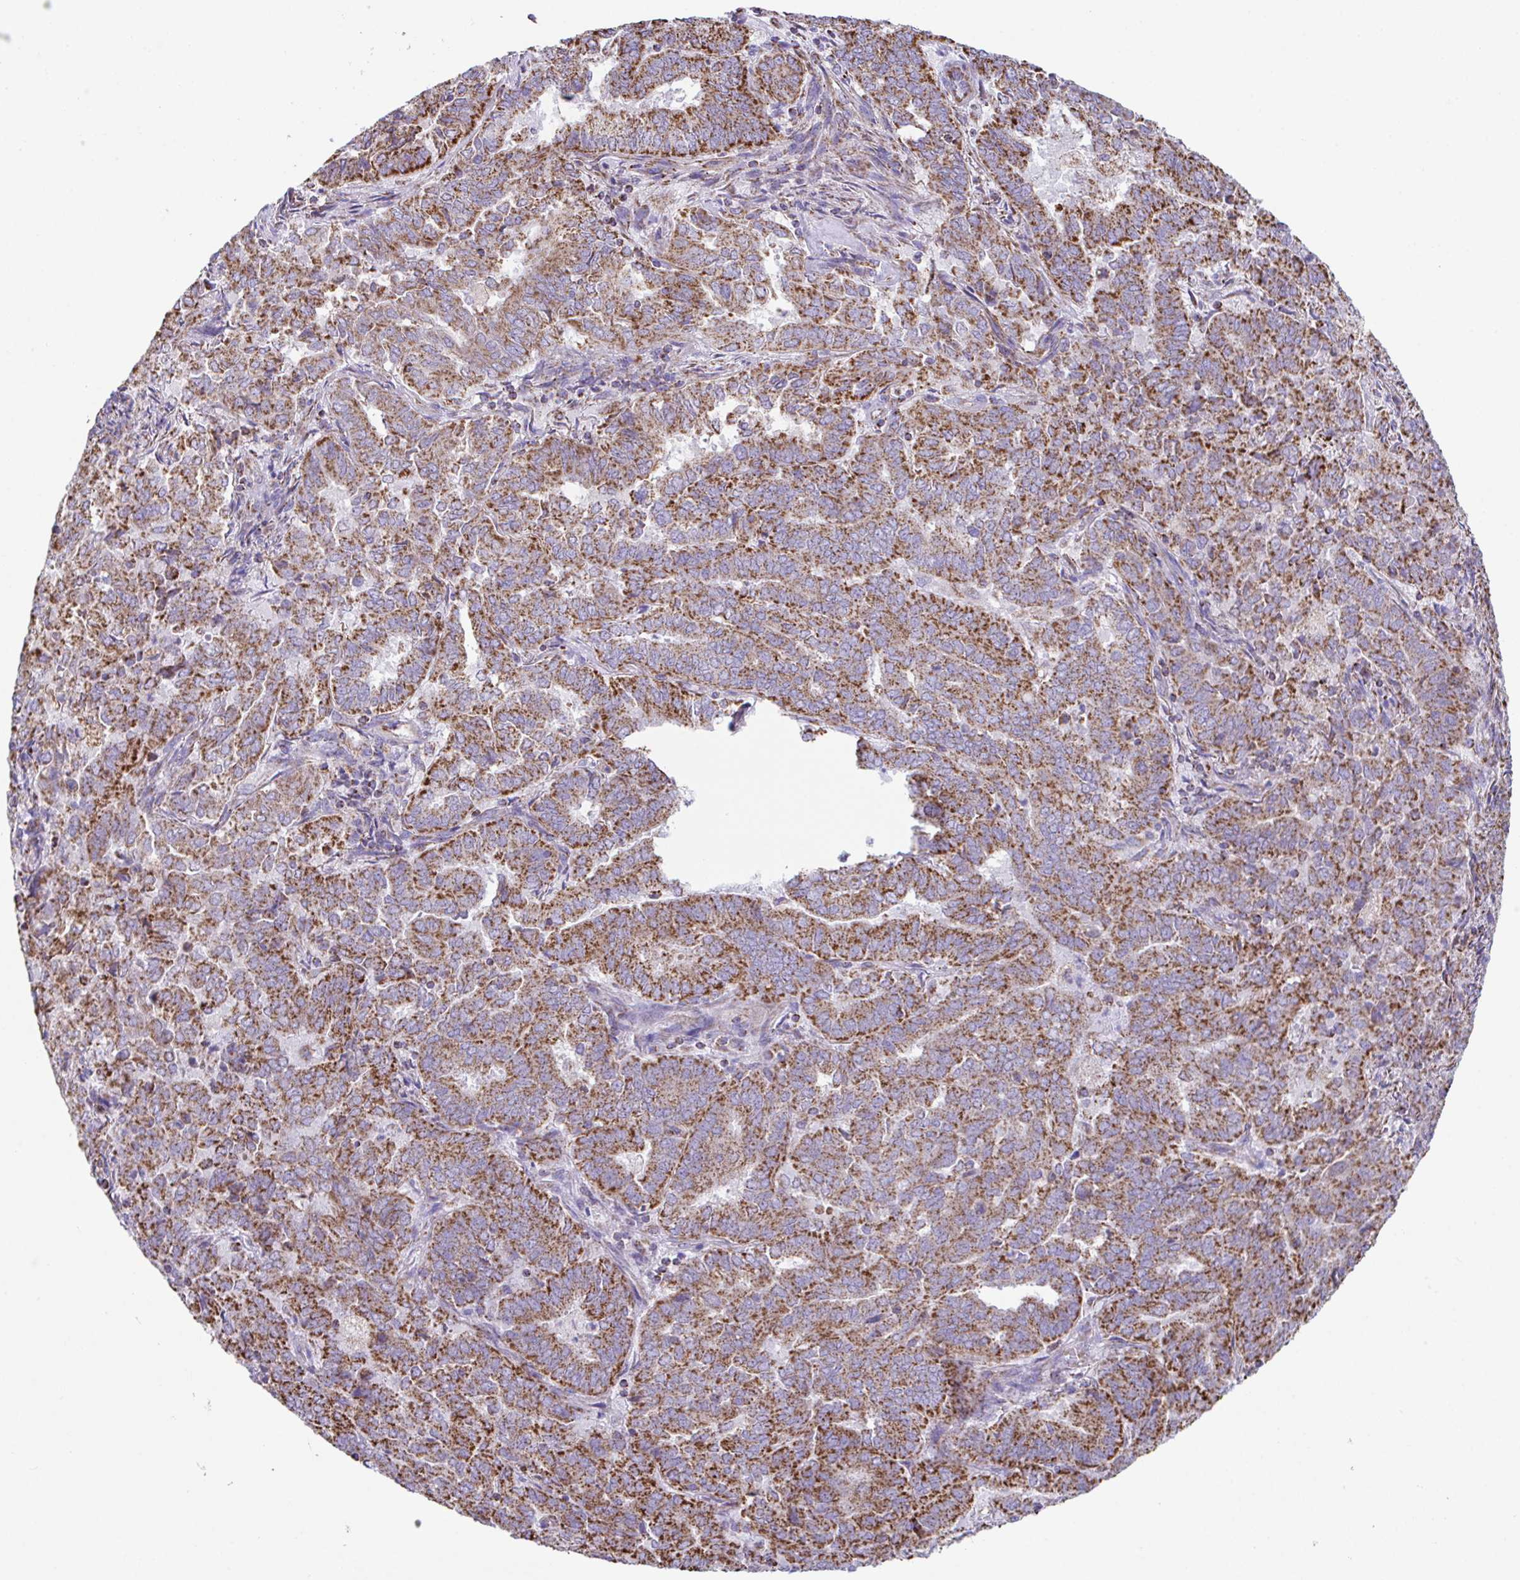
{"staining": {"intensity": "moderate", "quantity": ">75%", "location": "cytoplasmic/membranous"}, "tissue": "endometrial cancer", "cell_type": "Tumor cells", "image_type": "cancer", "snomed": [{"axis": "morphology", "description": "Adenocarcinoma, NOS"}, {"axis": "topography", "description": "Endometrium"}], "caption": "This is a micrograph of immunohistochemistry (IHC) staining of endometrial adenocarcinoma, which shows moderate positivity in the cytoplasmic/membranous of tumor cells.", "gene": "PCMTD2", "patient": {"sex": "female", "age": 72}}